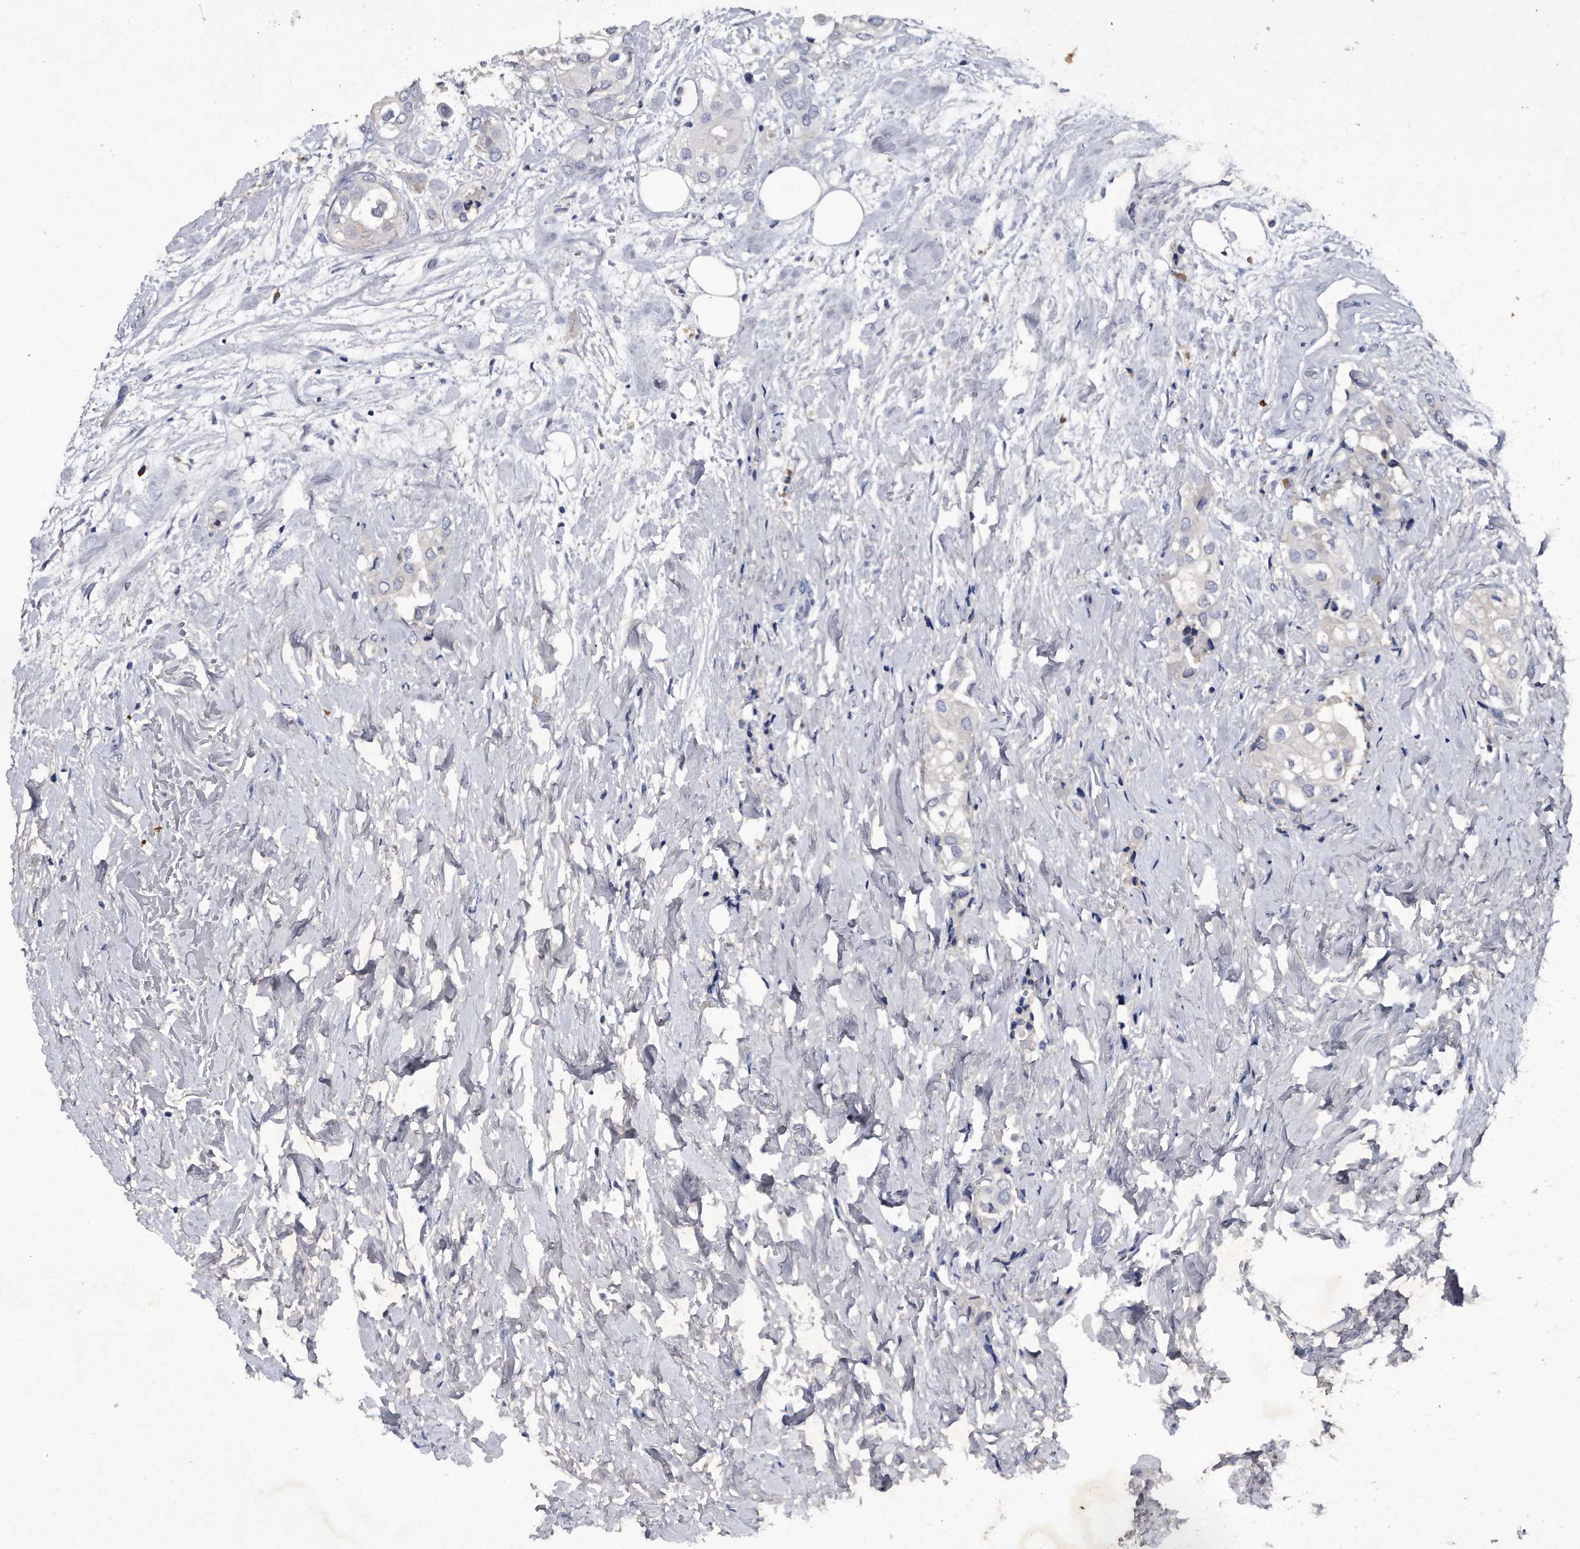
{"staining": {"intensity": "negative", "quantity": "none", "location": "none"}, "tissue": "urothelial cancer", "cell_type": "Tumor cells", "image_type": "cancer", "snomed": [{"axis": "morphology", "description": "Urothelial carcinoma, High grade"}, {"axis": "topography", "description": "Urinary bladder"}], "caption": "An immunohistochemistry (IHC) histopathology image of urothelial cancer is shown. There is no staining in tumor cells of urothelial cancer. Brightfield microscopy of immunohistochemistry stained with DAB (3,3'-diaminobenzidine) (brown) and hematoxylin (blue), captured at high magnification.", "gene": "ASNS", "patient": {"sex": "male", "age": 64}}